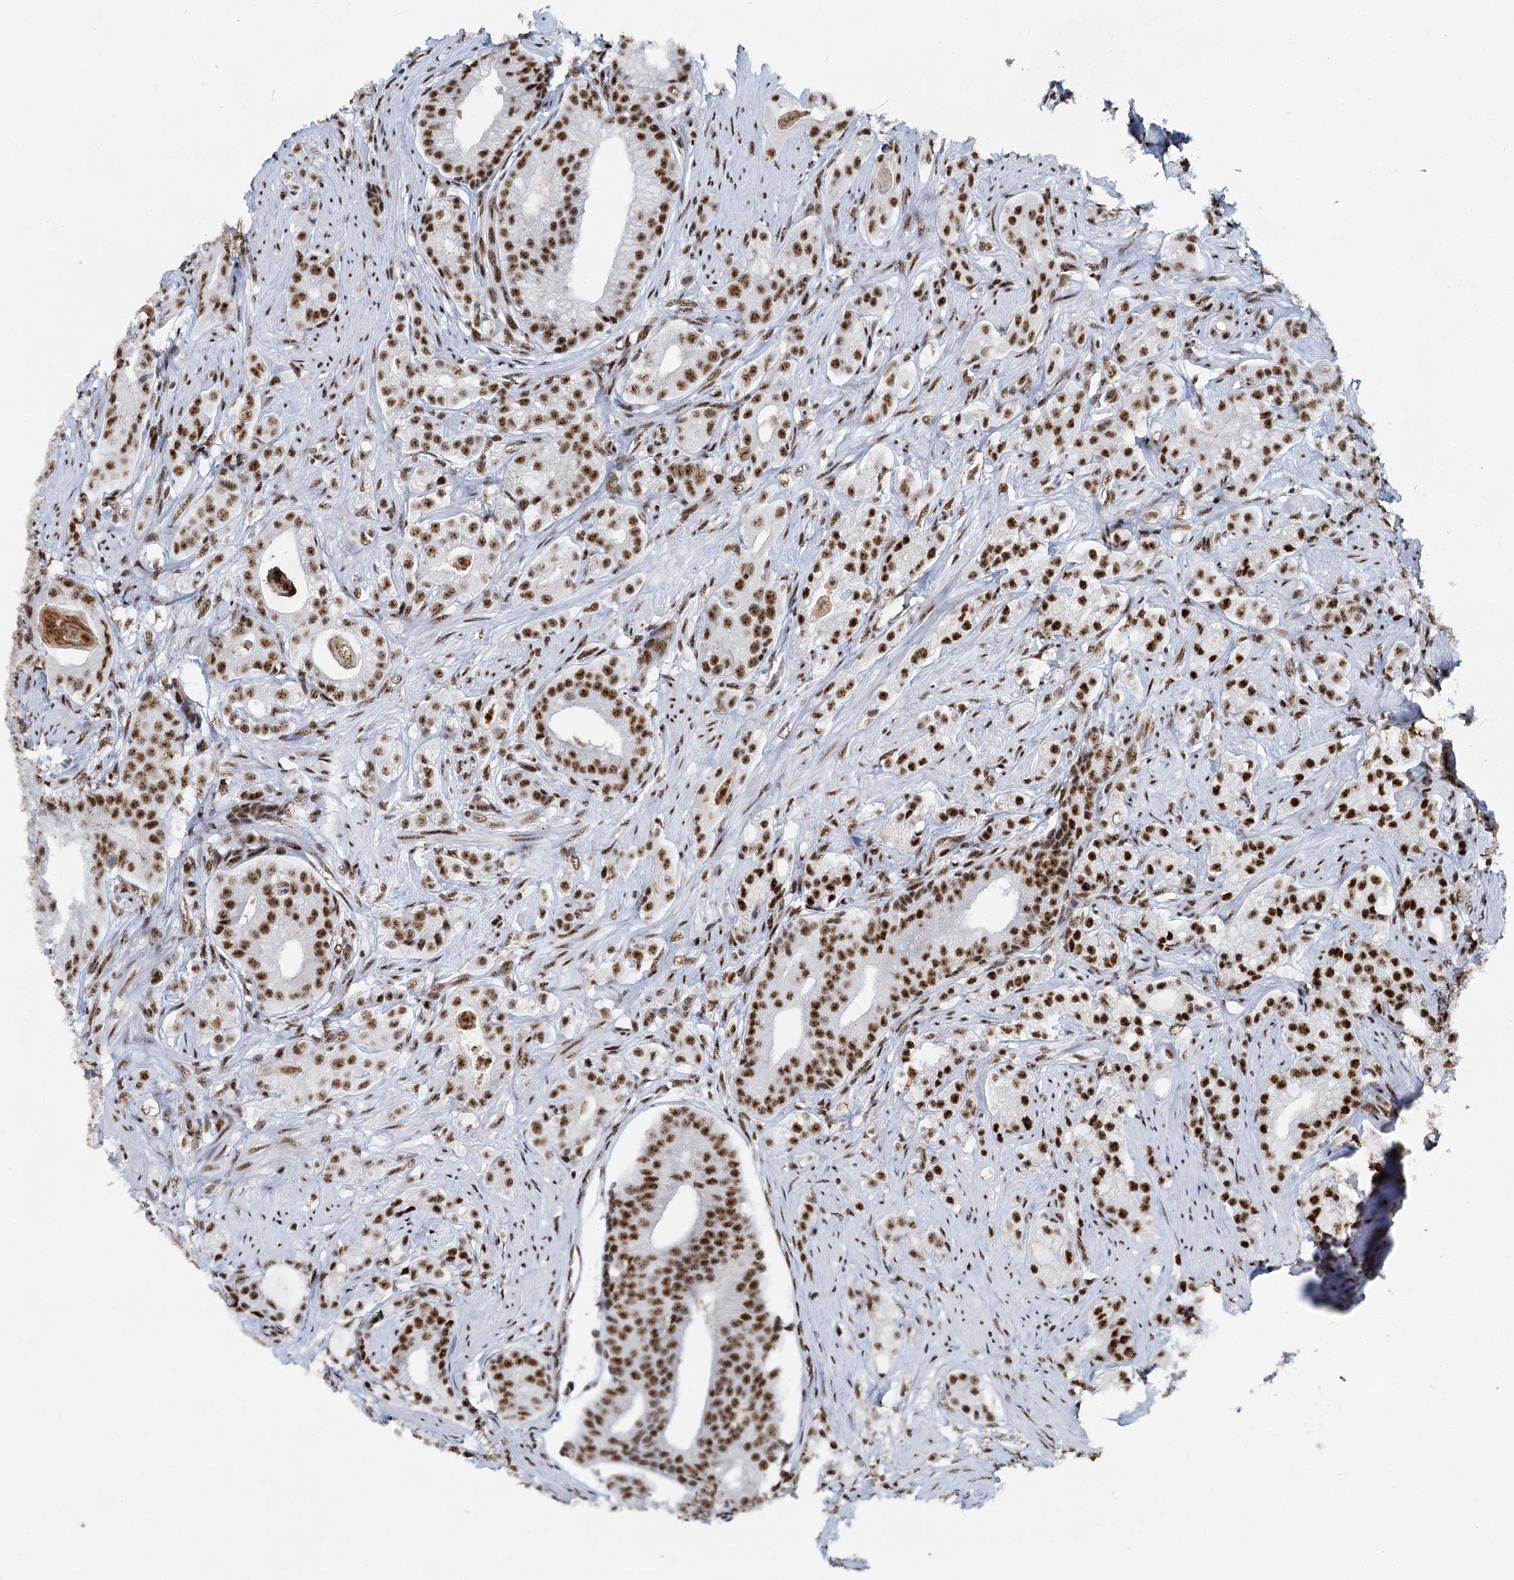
{"staining": {"intensity": "strong", "quantity": ">75%", "location": "nuclear"}, "tissue": "prostate cancer", "cell_type": "Tumor cells", "image_type": "cancer", "snomed": [{"axis": "morphology", "description": "Adenocarcinoma, Low grade"}, {"axis": "topography", "description": "Prostate"}], "caption": "Protein positivity by IHC reveals strong nuclear staining in approximately >75% of tumor cells in prostate cancer.", "gene": "RBM26", "patient": {"sex": "male", "age": 71}}